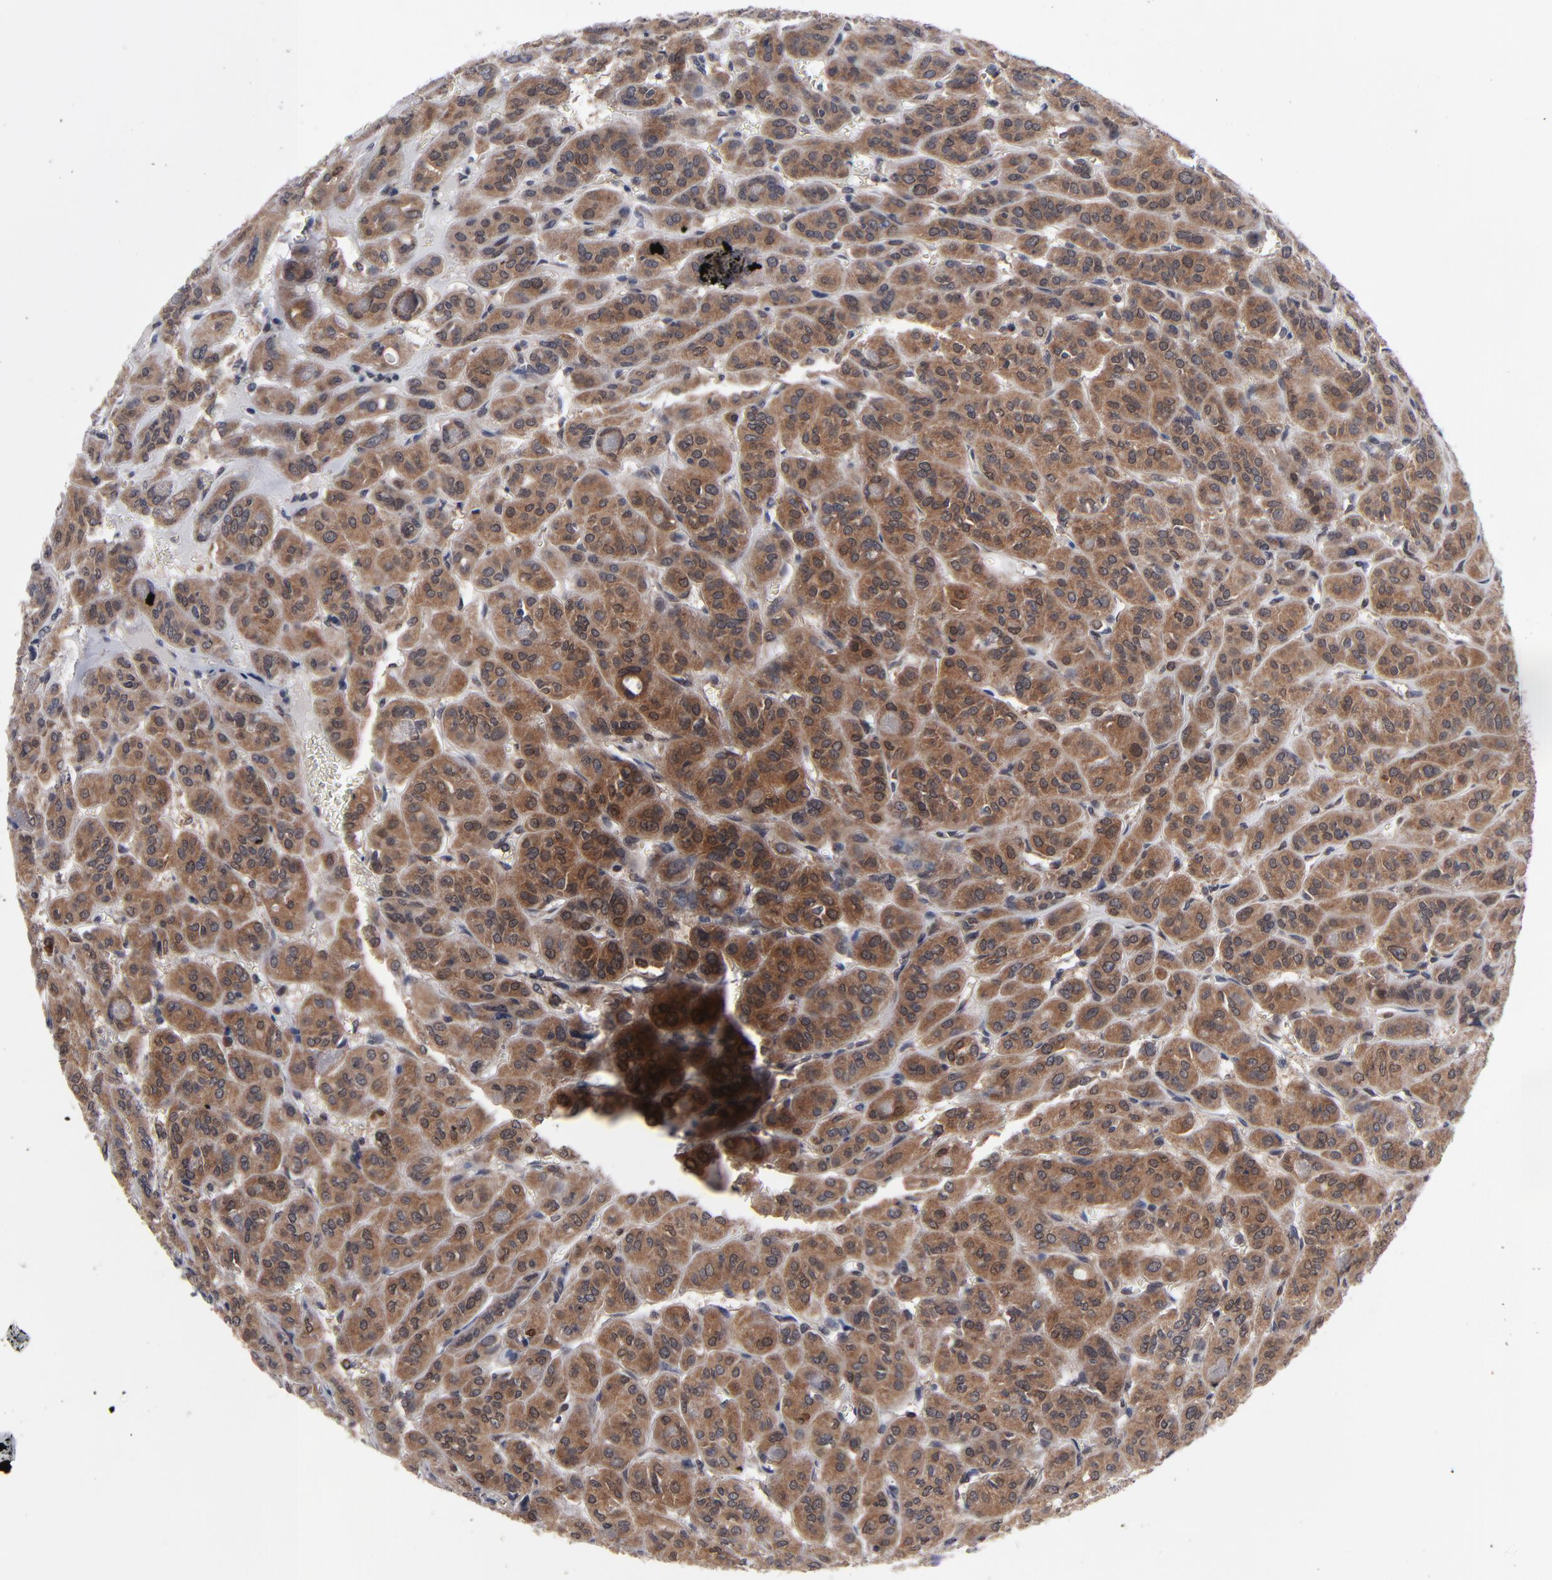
{"staining": {"intensity": "strong", "quantity": ">75%", "location": "cytoplasmic/membranous"}, "tissue": "thyroid cancer", "cell_type": "Tumor cells", "image_type": "cancer", "snomed": [{"axis": "morphology", "description": "Follicular adenoma carcinoma, NOS"}, {"axis": "topography", "description": "Thyroid gland"}], "caption": "Protein expression analysis of human thyroid cancer (follicular adenoma carcinoma) reveals strong cytoplasmic/membranous staining in about >75% of tumor cells.", "gene": "ALG13", "patient": {"sex": "female", "age": 71}}